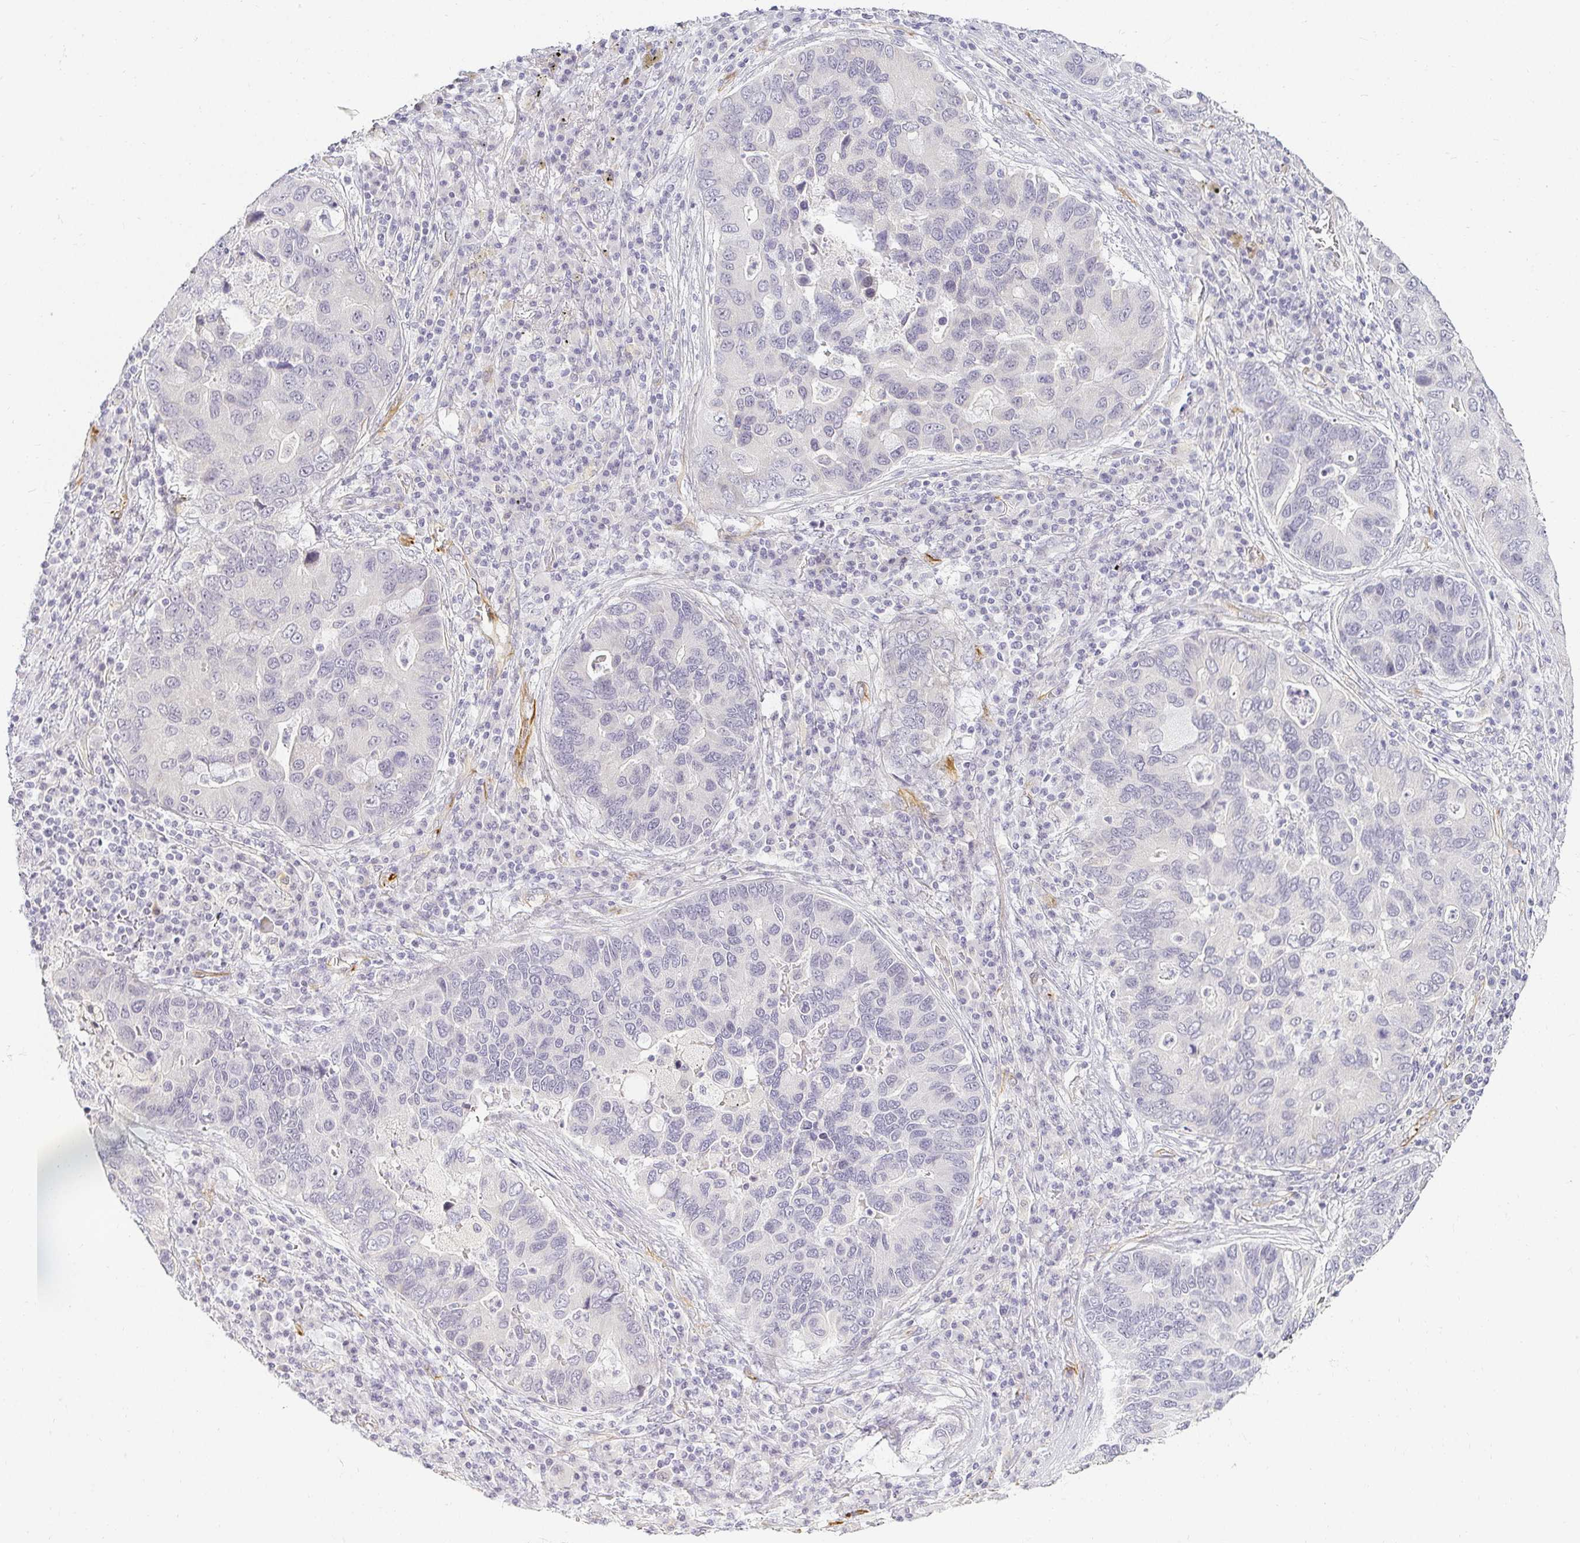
{"staining": {"intensity": "negative", "quantity": "none", "location": "none"}, "tissue": "lung cancer", "cell_type": "Tumor cells", "image_type": "cancer", "snomed": [{"axis": "morphology", "description": "Adenocarcinoma, NOS"}, {"axis": "morphology", "description": "Adenocarcinoma, metastatic, NOS"}, {"axis": "topography", "description": "Lymph node"}, {"axis": "topography", "description": "Lung"}], "caption": "Photomicrograph shows no significant protein staining in tumor cells of lung cancer (adenocarcinoma).", "gene": "ACAN", "patient": {"sex": "female", "age": 54}}